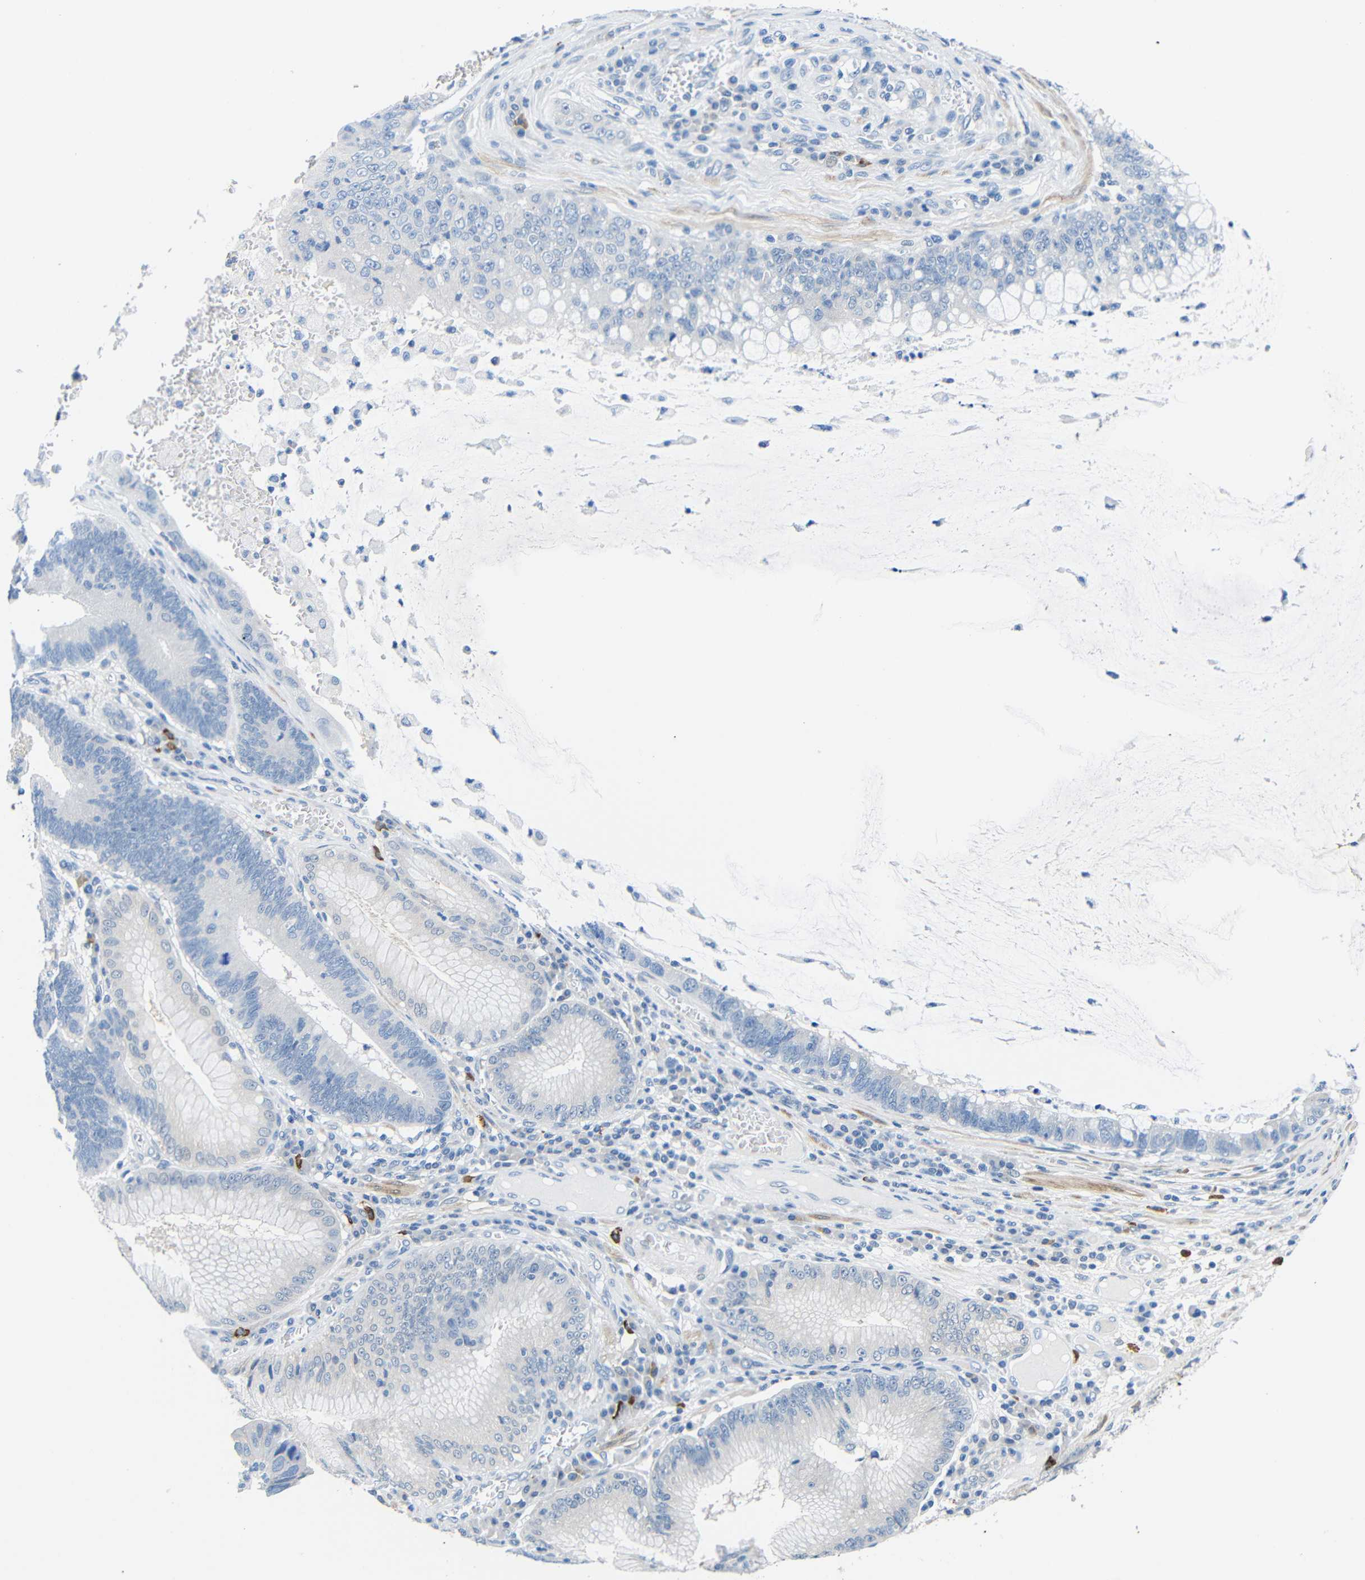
{"staining": {"intensity": "negative", "quantity": "none", "location": "none"}, "tissue": "stomach cancer", "cell_type": "Tumor cells", "image_type": "cancer", "snomed": [{"axis": "morphology", "description": "Adenocarcinoma, NOS"}, {"axis": "topography", "description": "Stomach"}], "caption": "The image shows no significant expression in tumor cells of stomach cancer.", "gene": "NEGR1", "patient": {"sex": "male", "age": 59}}